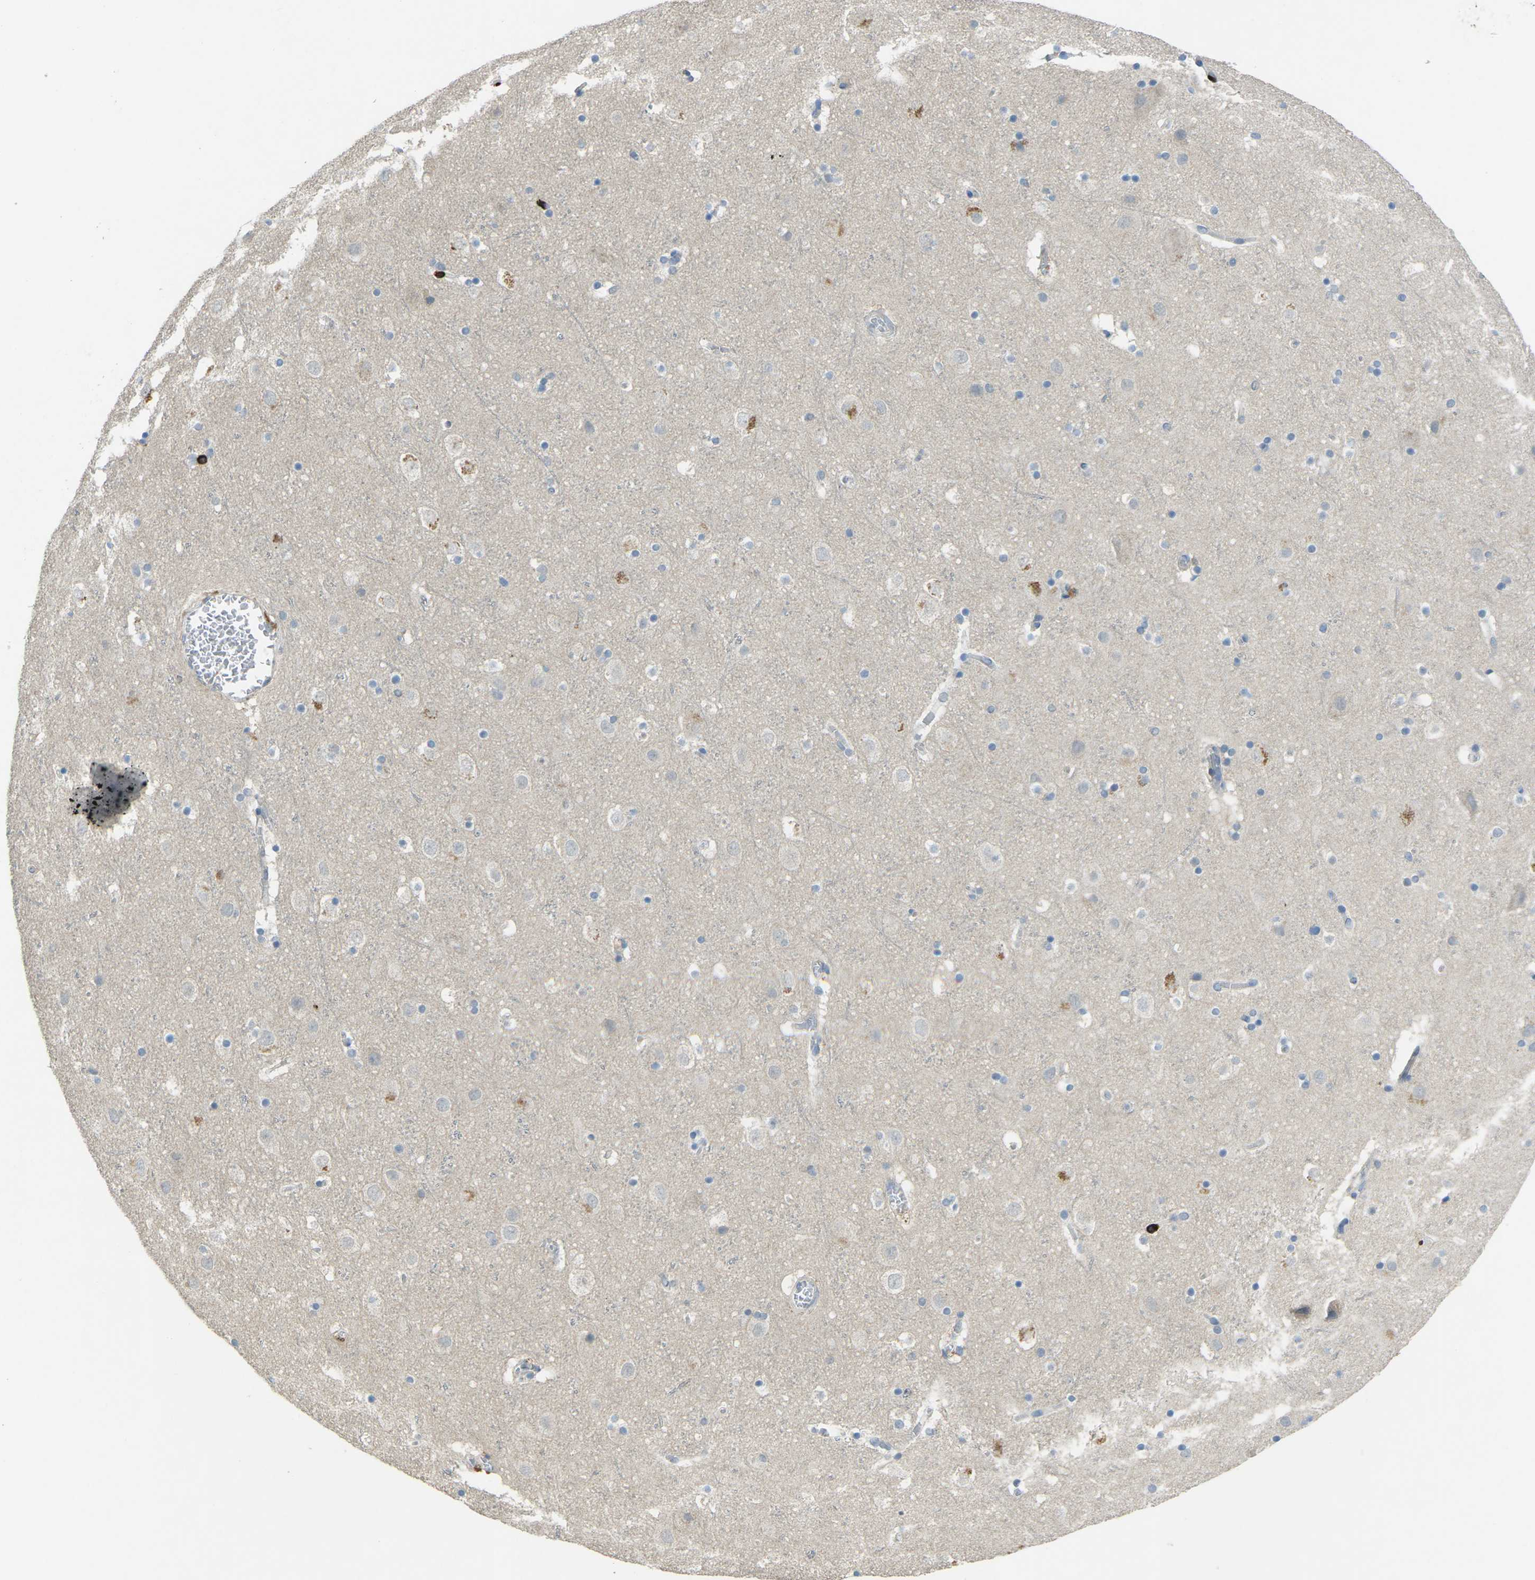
{"staining": {"intensity": "negative", "quantity": "none", "location": "none"}, "tissue": "cerebral cortex", "cell_type": "Endothelial cells", "image_type": "normal", "snomed": [{"axis": "morphology", "description": "Normal tissue, NOS"}, {"axis": "topography", "description": "Cerebral cortex"}], "caption": "Immunohistochemical staining of benign cerebral cortex displays no significant positivity in endothelial cells.", "gene": "CD19", "patient": {"sex": "male", "age": 45}}